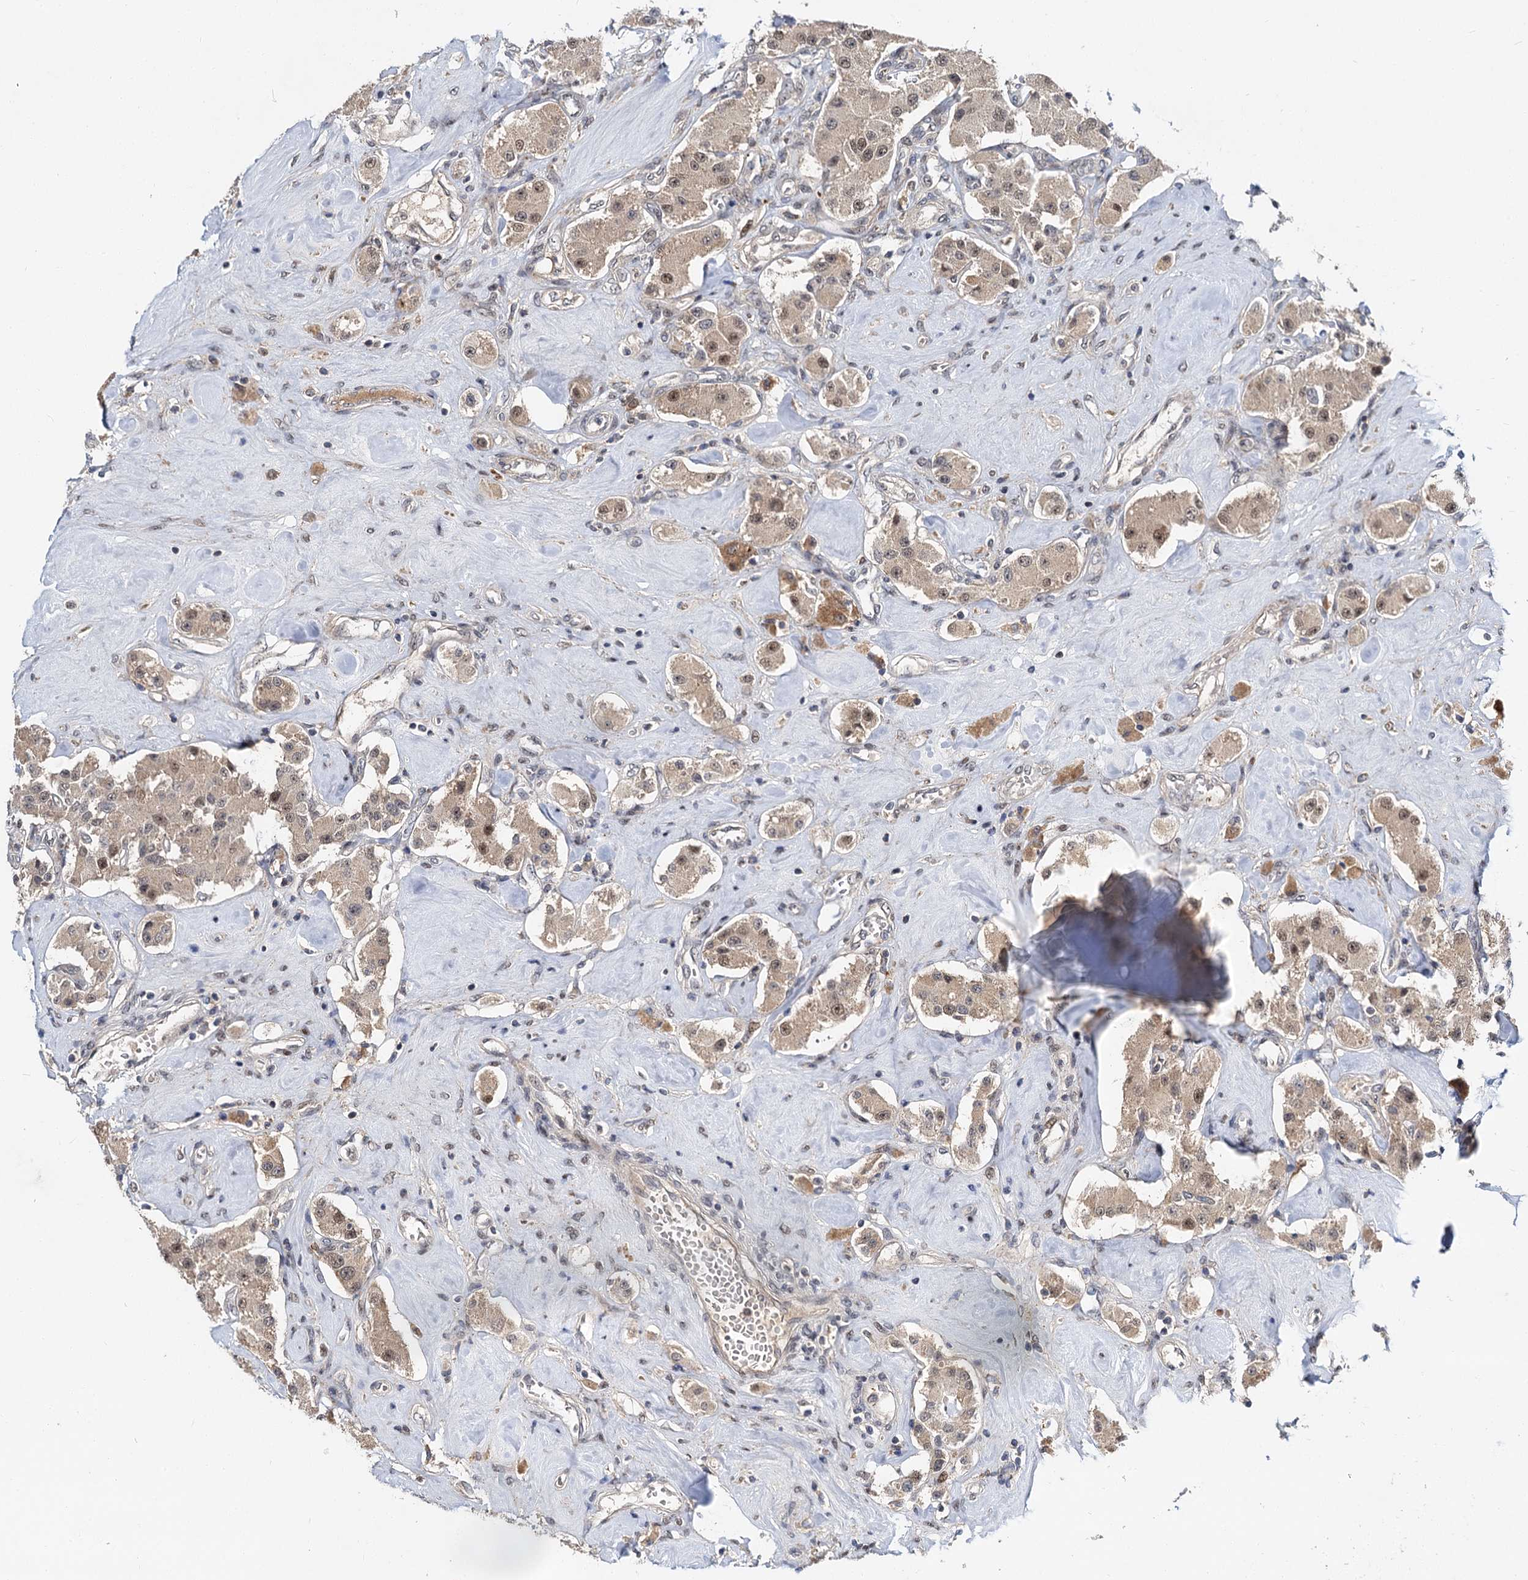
{"staining": {"intensity": "moderate", "quantity": "25%-75%", "location": "nuclear"}, "tissue": "carcinoid", "cell_type": "Tumor cells", "image_type": "cancer", "snomed": [{"axis": "morphology", "description": "Carcinoid, malignant, NOS"}, {"axis": "topography", "description": "Pancreas"}], "caption": "A medium amount of moderate nuclear positivity is present in approximately 25%-75% of tumor cells in malignant carcinoid tissue. Ihc stains the protein in brown and the nuclei are stained blue.", "gene": "MBD6", "patient": {"sex": "male", "age": 41}}